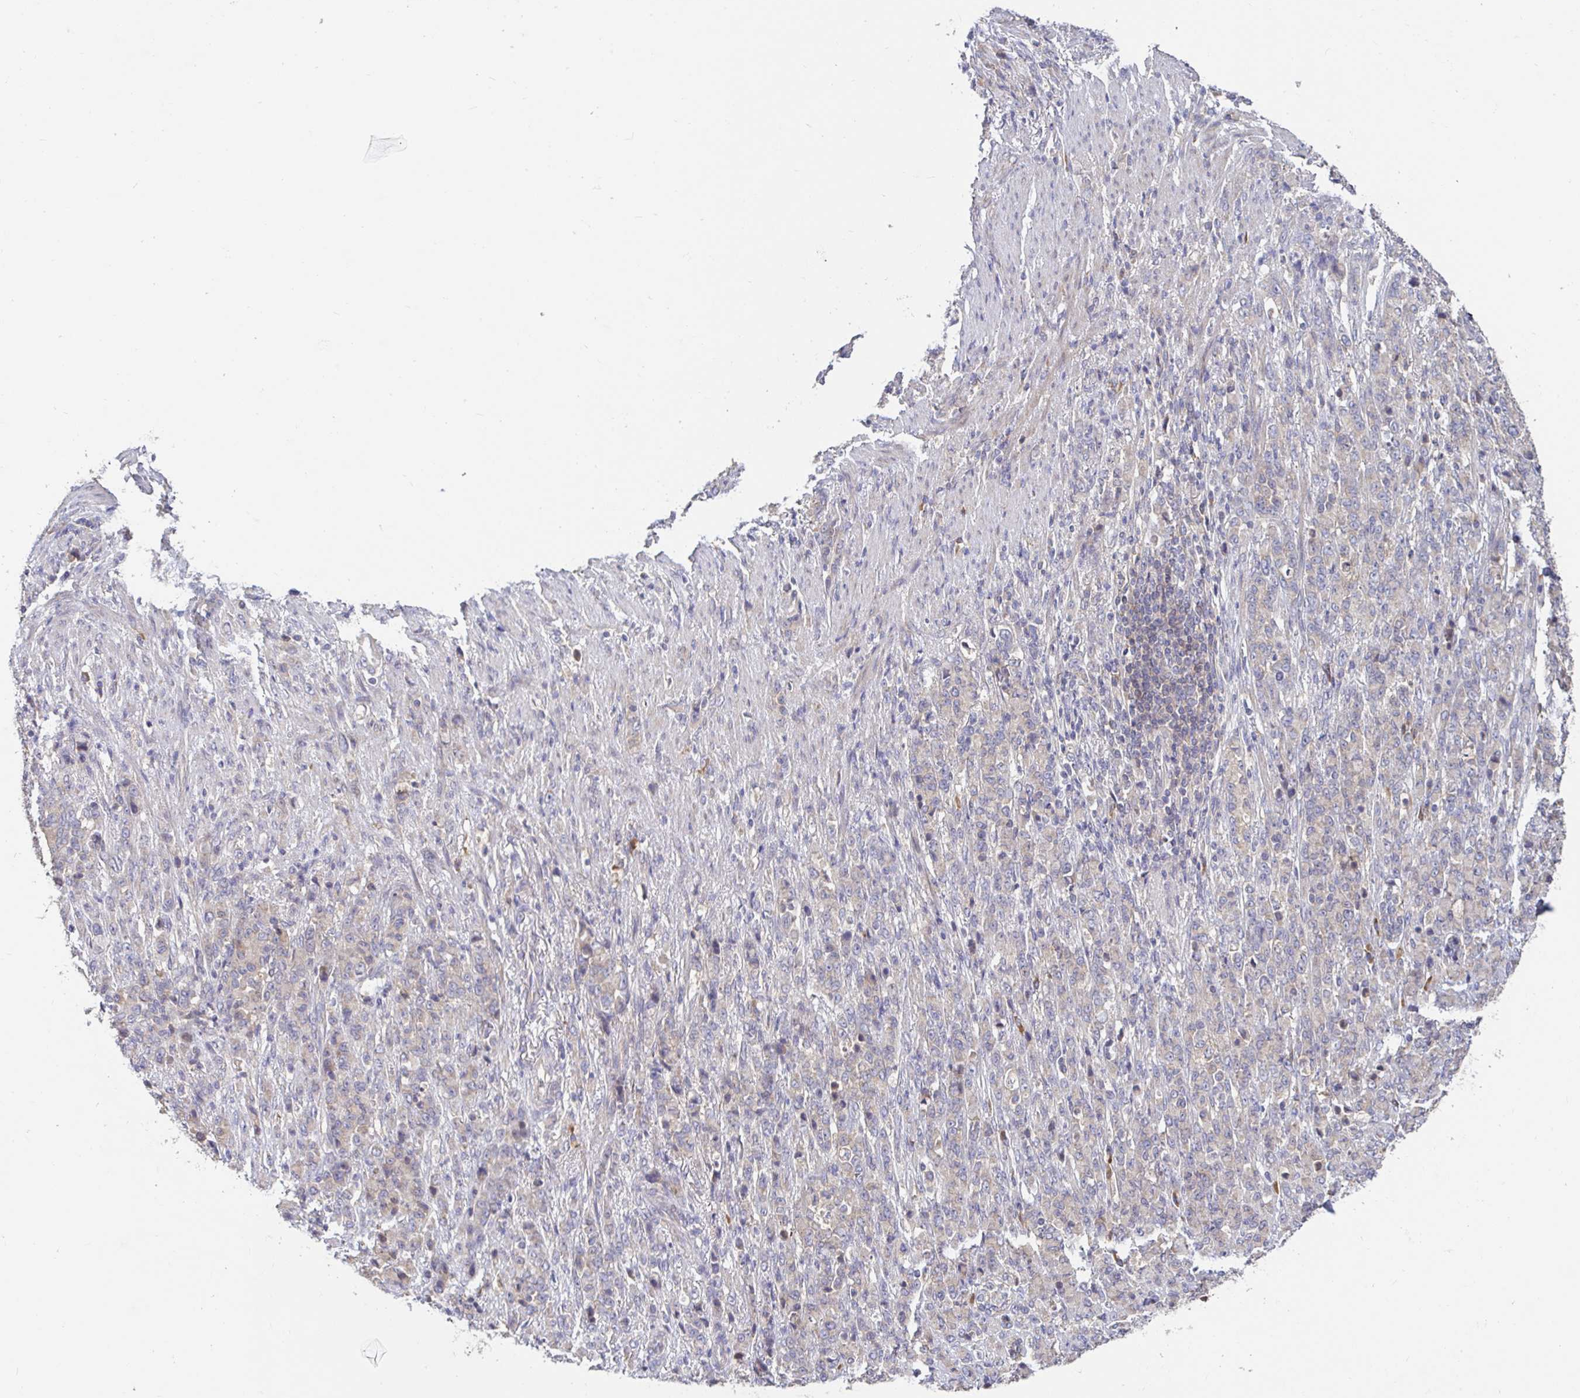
{"staining": {"intensity": "negative", "quantity": "none", "location": "none"}, "tissue": "stomach cancer", "cell_type": "Tumor cells", "image_type": "cancer", "snomed": [{"axis": "morphology", "description": "Adenocarcinoma, NOS"}, {"axis": "topography", "description": "Stomach"}], "caption": "The immunohistochemistry photomicrograph has no significant positivity in tumor cells of stomach cancer tissue. (DAB immunohistochemistry with hematoxylin counter stain).", "gene": "LARP1", "patient": {"sex": "female", "age": 79}}